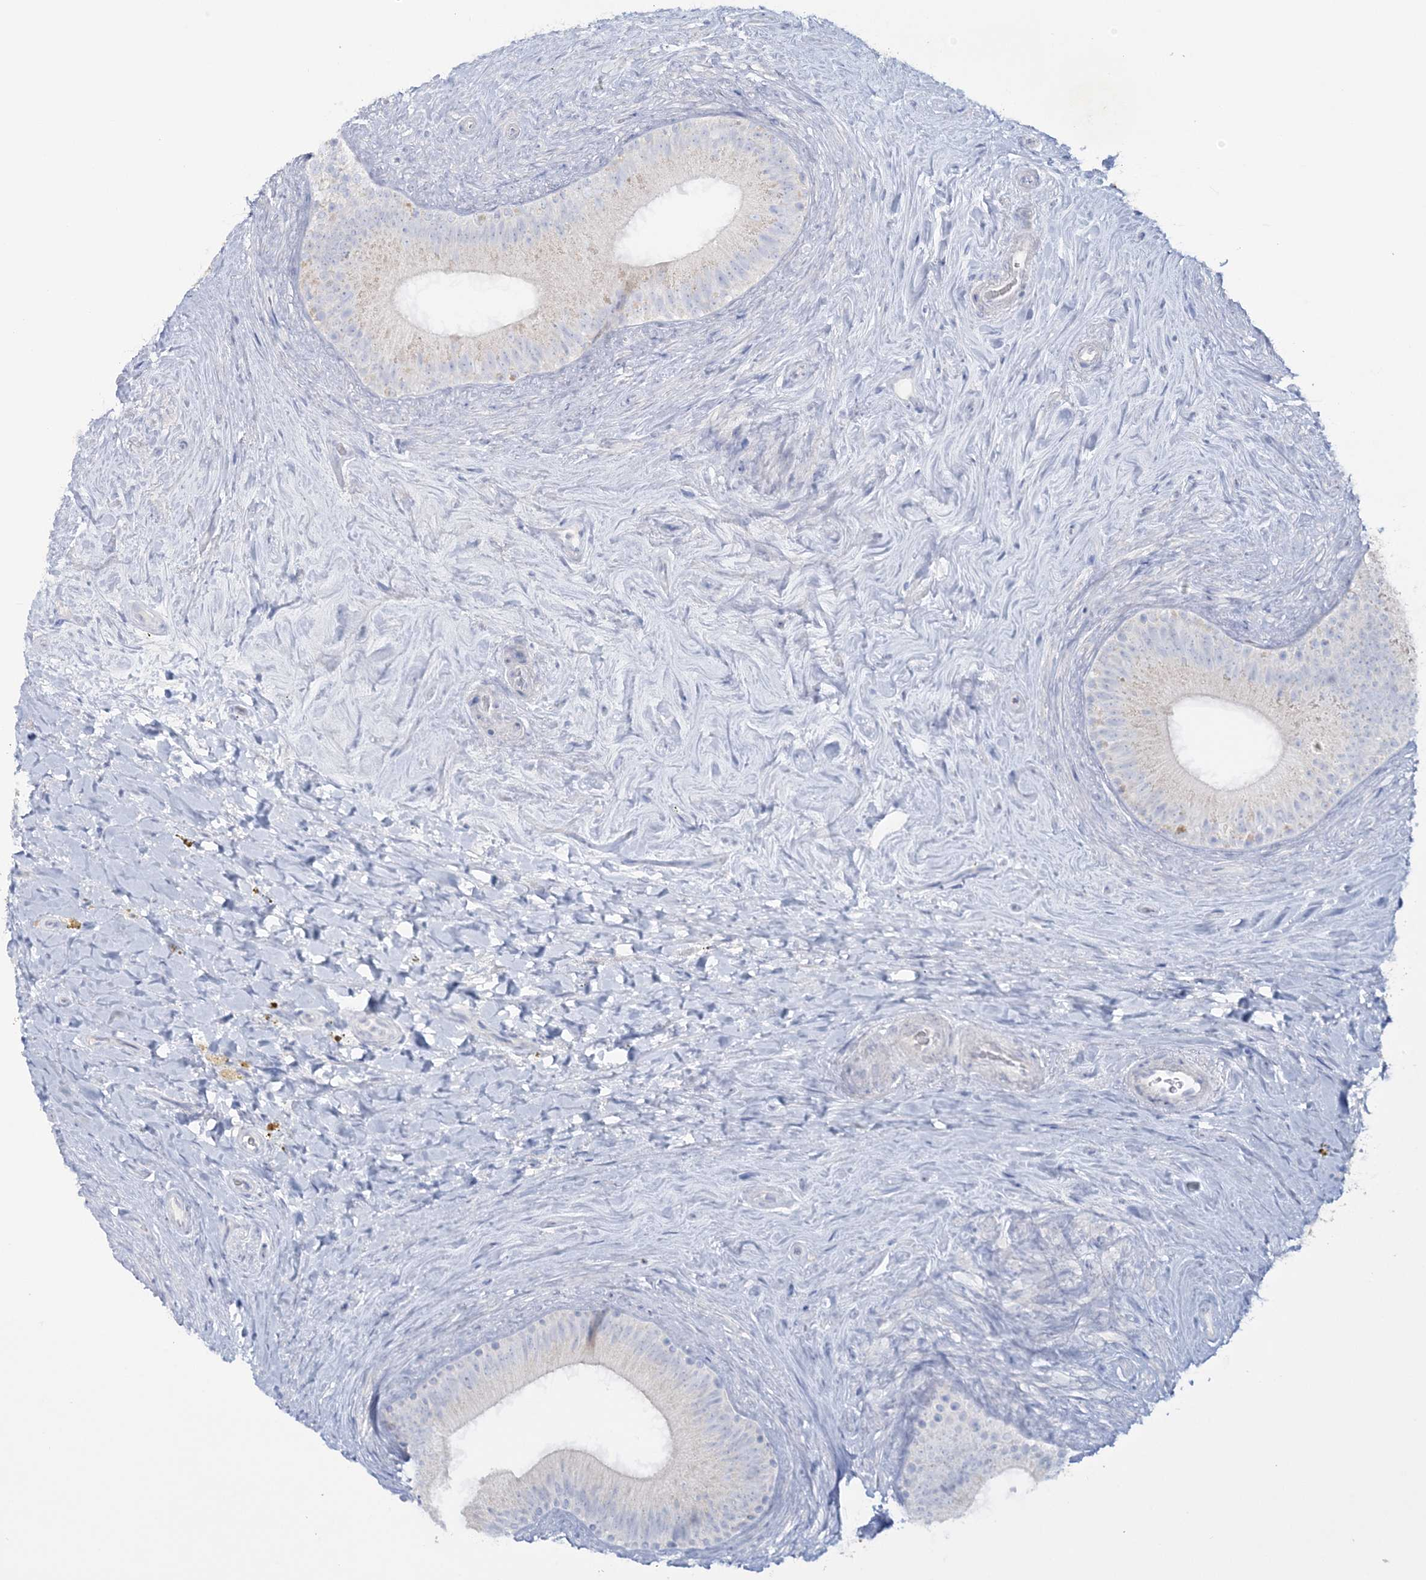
{"staining": {"intensity": "negative", "quantity": "none", "location": "none"}, "tissue": "epididymis", "cell_type": "Glandular cells", "image_type": "normal", "snomed": [{"axis": "morphology", "description": "Normal tissue, NOS"}, {"axis": "topography", "description": "Epididymis"}], "caption": "Epididymis stained for a protein using immunohistochemistry displays no positivity glandular cells.", "gene": "WDSUB1", "patient": {"sex": "male", "age": 84}}